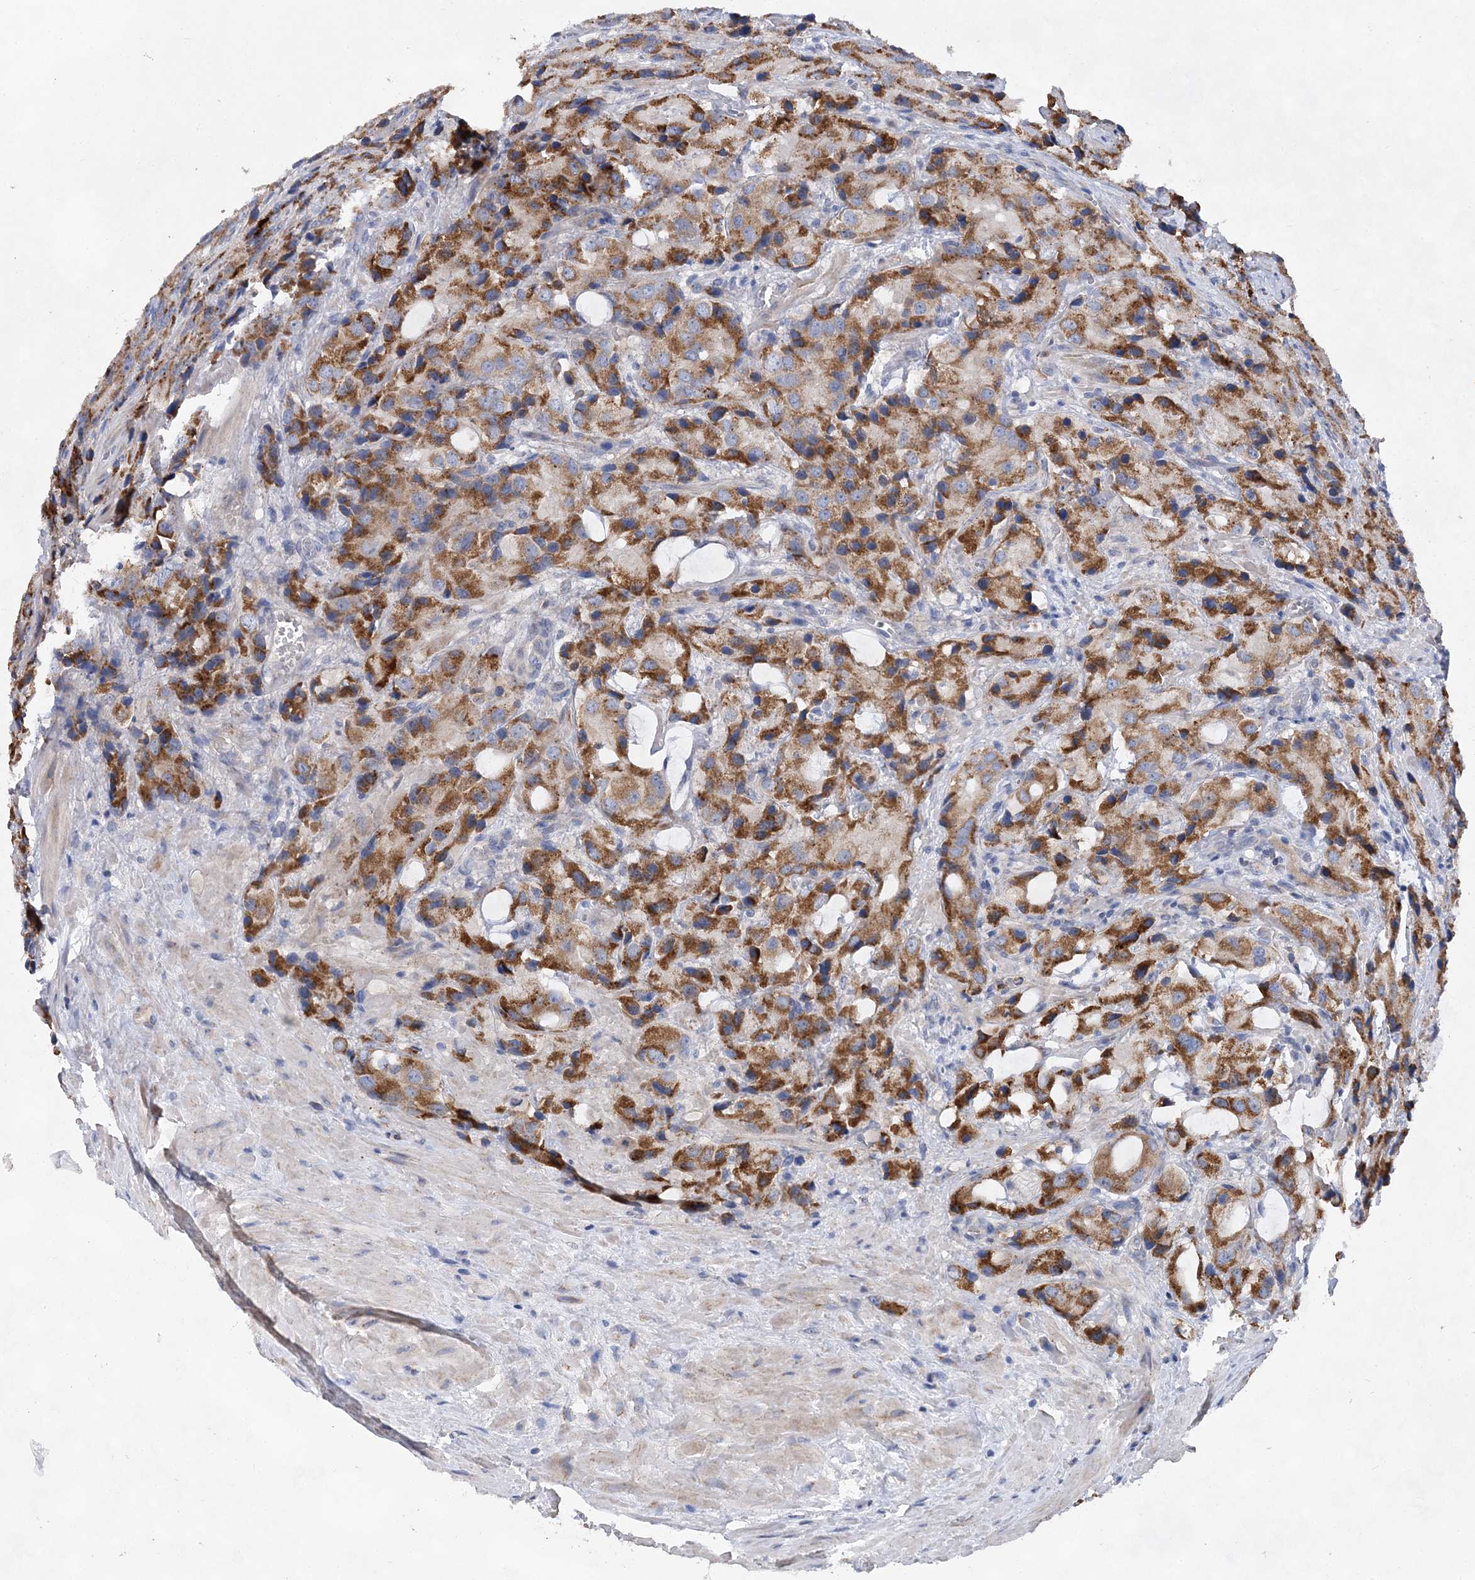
{"staining": {"intensity": "moderate", "quantity": ">75%", "location": "cytoplasmic/membranous"}, "tissue": "prostate cancer", "cell_type": "Tumor cells", "image_type": "cancer", "snomed": [{"axis": "morphology", "description": "Adenocarcinoma, High grade"}, {"axis": "topography", "description": "Prostate"}], "caption": "Tumor cells exhibit medium levels of moderate cytoplasmic/membranous expression in approximately >75% of cells in prostate cancer.", "gene": "TRAPPC13", "patient": {"sex": "male", "age": 70}}